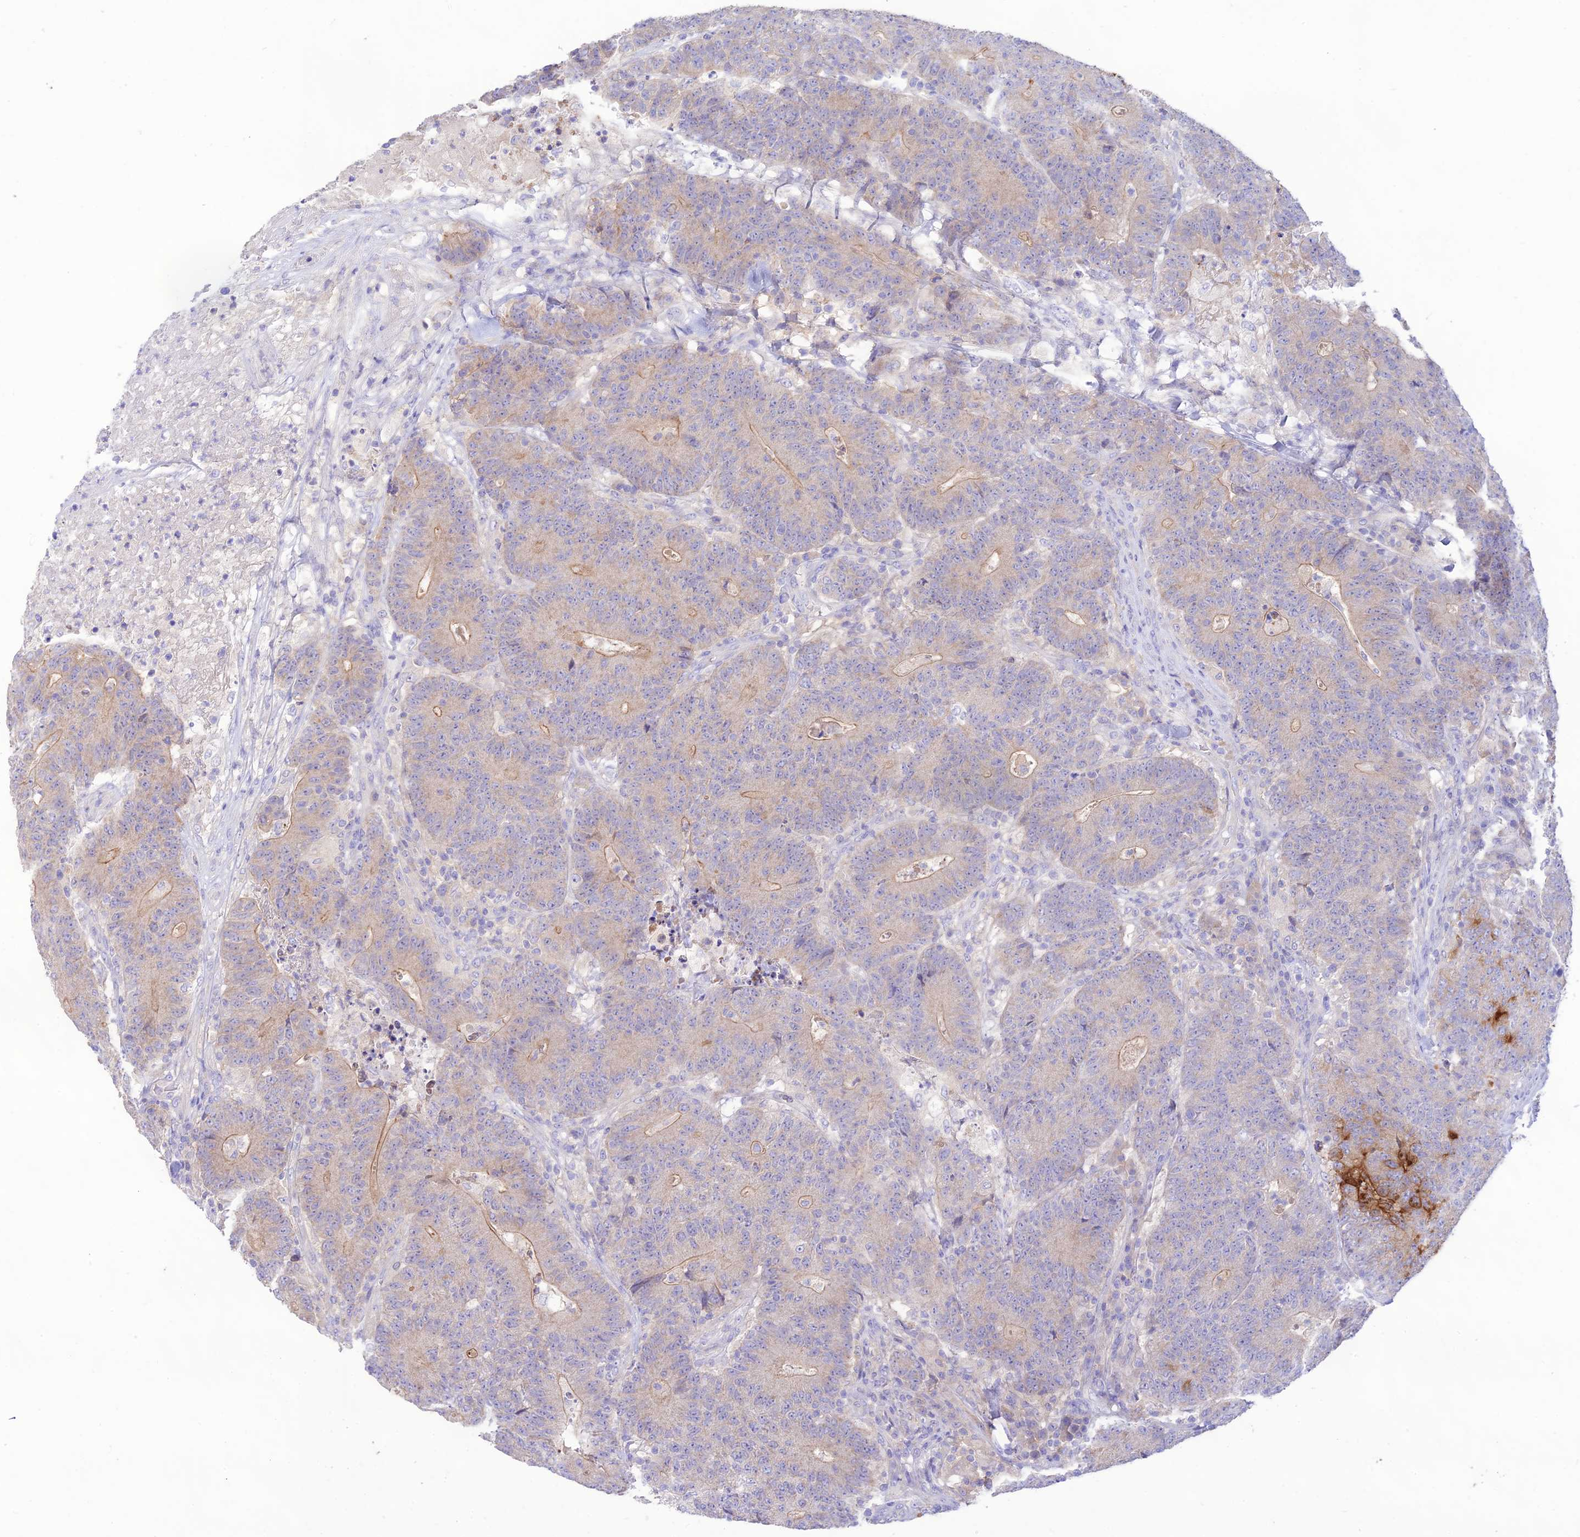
{"staining": {"intensity": "moderate", "quantity": "<25%", "location": "cytoplasmic/membranous"}, "tissue": "colorectal cancer", "cell_type": "Tumor cells", "image_type": "cancer", "snomed": [{"axis": "morphology", "description": "Adenocarcinoma, NOS"}, {"axis": "topography", "description": "Colon"}], "caption": "Adenocarcinoma (colorectal) was stained to show a protein in brown. There is low levels of moderate cytoplasmic/membranous staining in about <25% of tumor cells.", "gene": "NLRP9", "patient": {"sex": "female", "age": 75}}